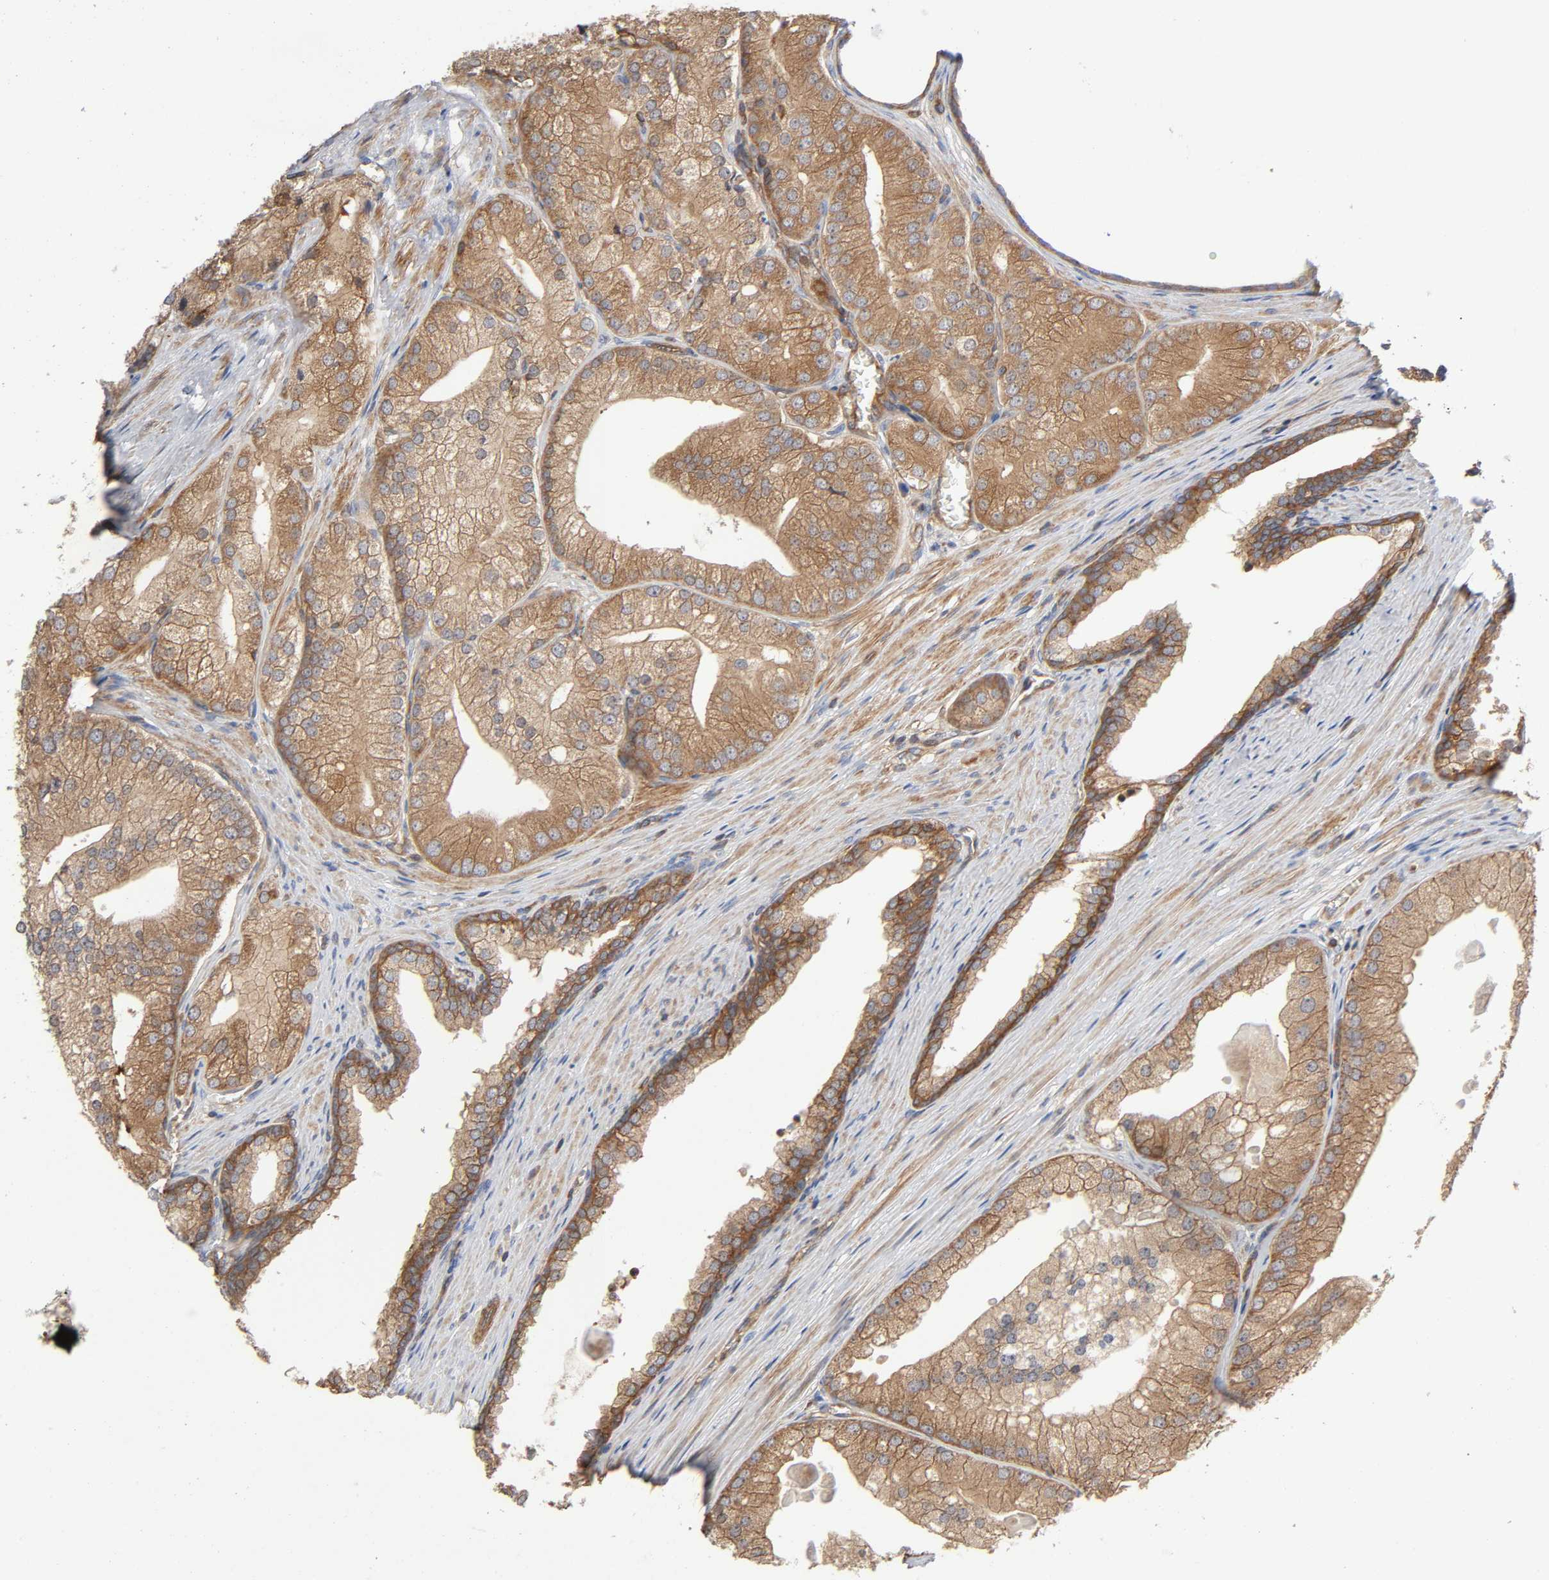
{"staining": {"intensity": "moderate", "quantity": ">75%", "location": "cytoplasmic/membranous"}, "tissue": "prostate cancer", "cell_type": "Tumor cells", "image_type": "cancer", "snomed": [{"axis": "morphology", "description": "Adenocarcinoma, Low grade"}, {"axis": "topography", "description": "Prostate"}], "caption": "Immunohistochemical staining of human prostate low-grade adenocarcinoma shows medium levels of moderate cytoplasmic/membranous positivity in about >75% of tumor cells. (IHC, brightfield microscopy, high magnification).", "gene": "LAMTOR2", "patient": {"sex": "male", "age": 69}}